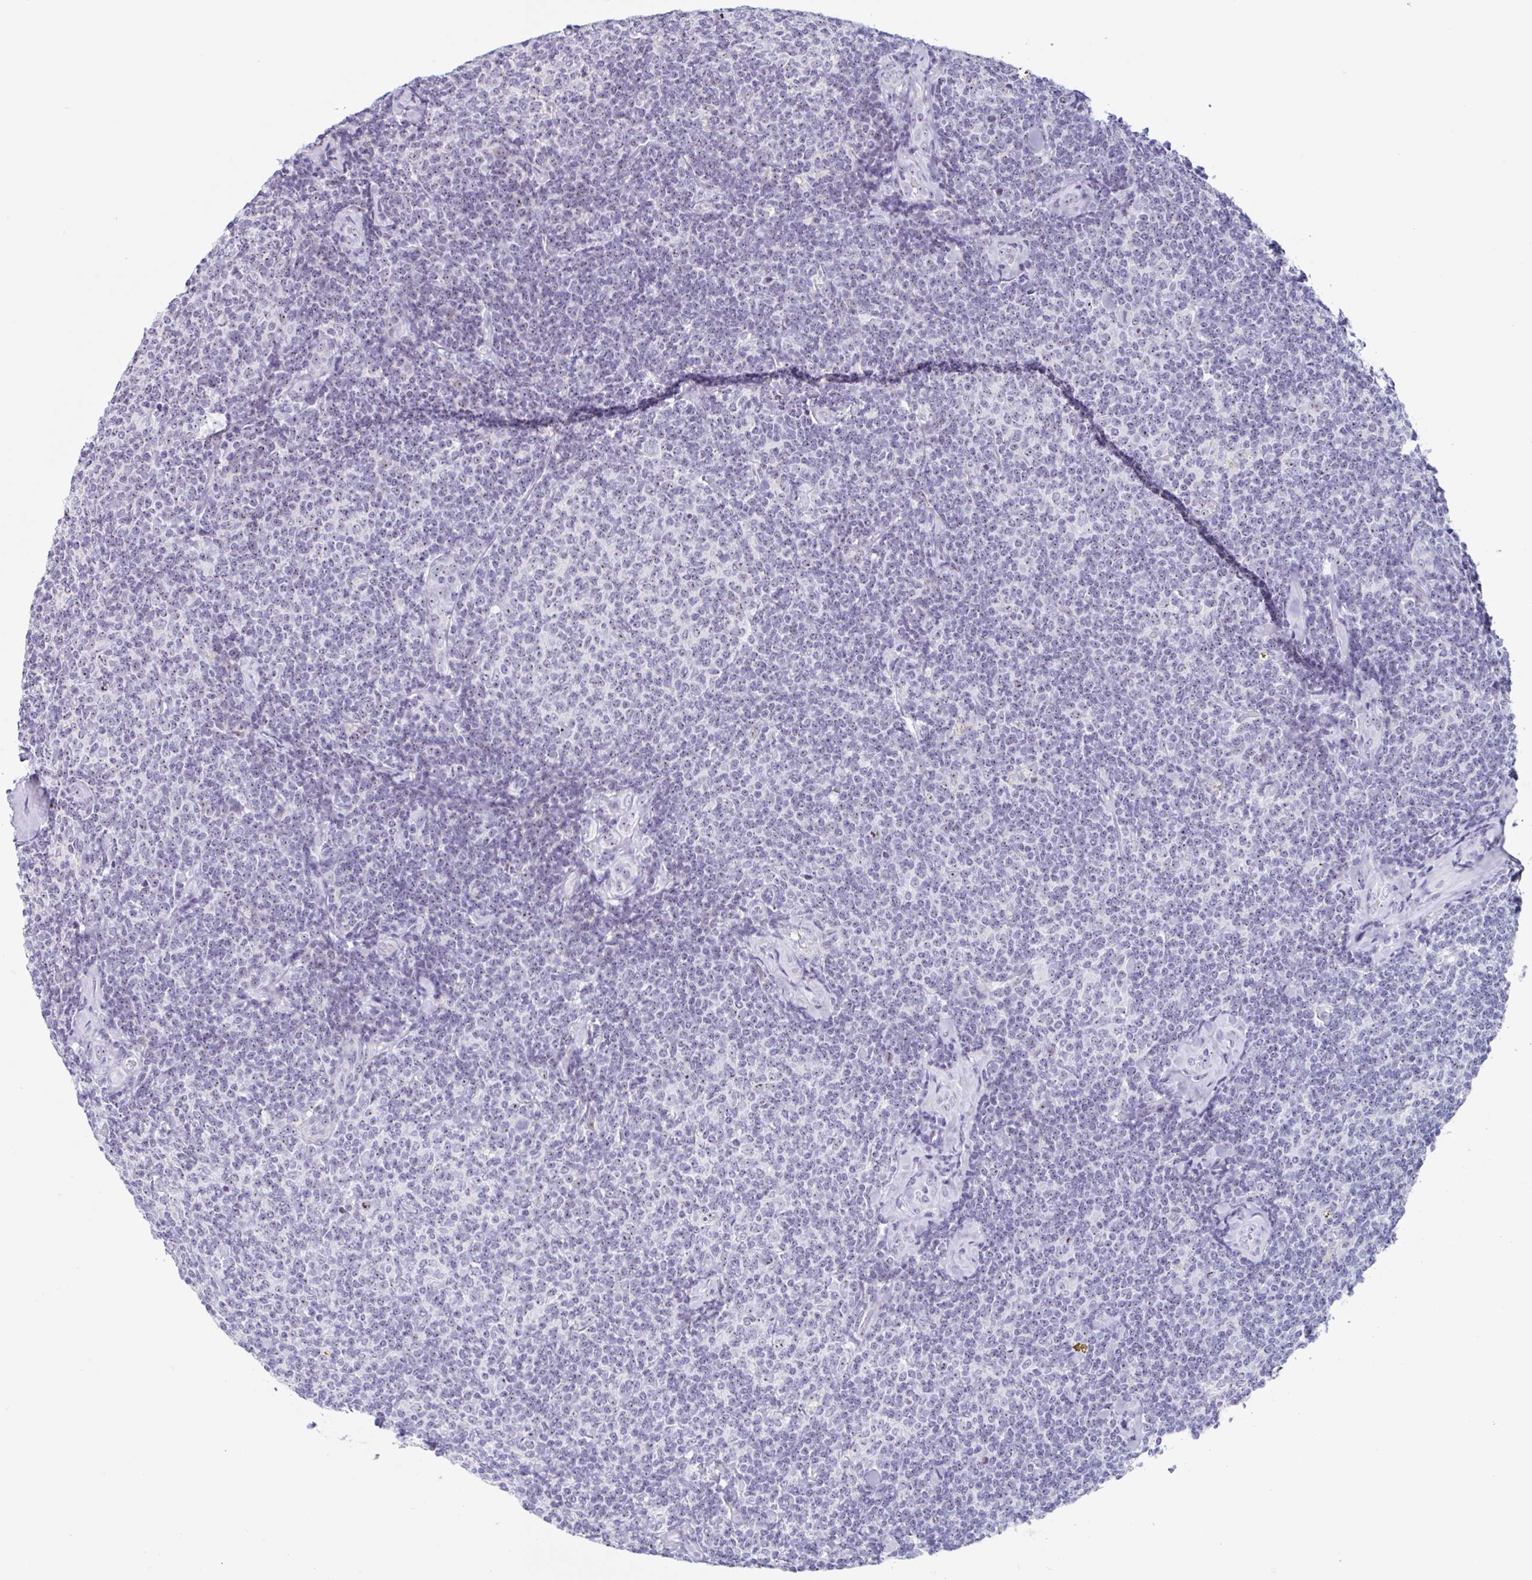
{"staining": {"intensity": "moderate", "quantity": "<25%", "location": "nuclear"}, "tissue": "lymphoma", "cell_type": "Tumor cells", "image_type": "cancer", "snomed": [{"axis": "morphology", "description": "Malignant lymphoma, non-Hodgkin's type, Low grade"}, {"axis": "topography", "description": "Lymph node"}], "caption": "IHC (DAB (3,3'-diaminobenzidine)) staining of human malignant lymphoma, non-Hodgkin's type (low-grade) shows moderate nuclear protein expression in approximately <25% of tumor cells.", "gene": "LENG9", "patient": {"sex": "female", "age": 56}}